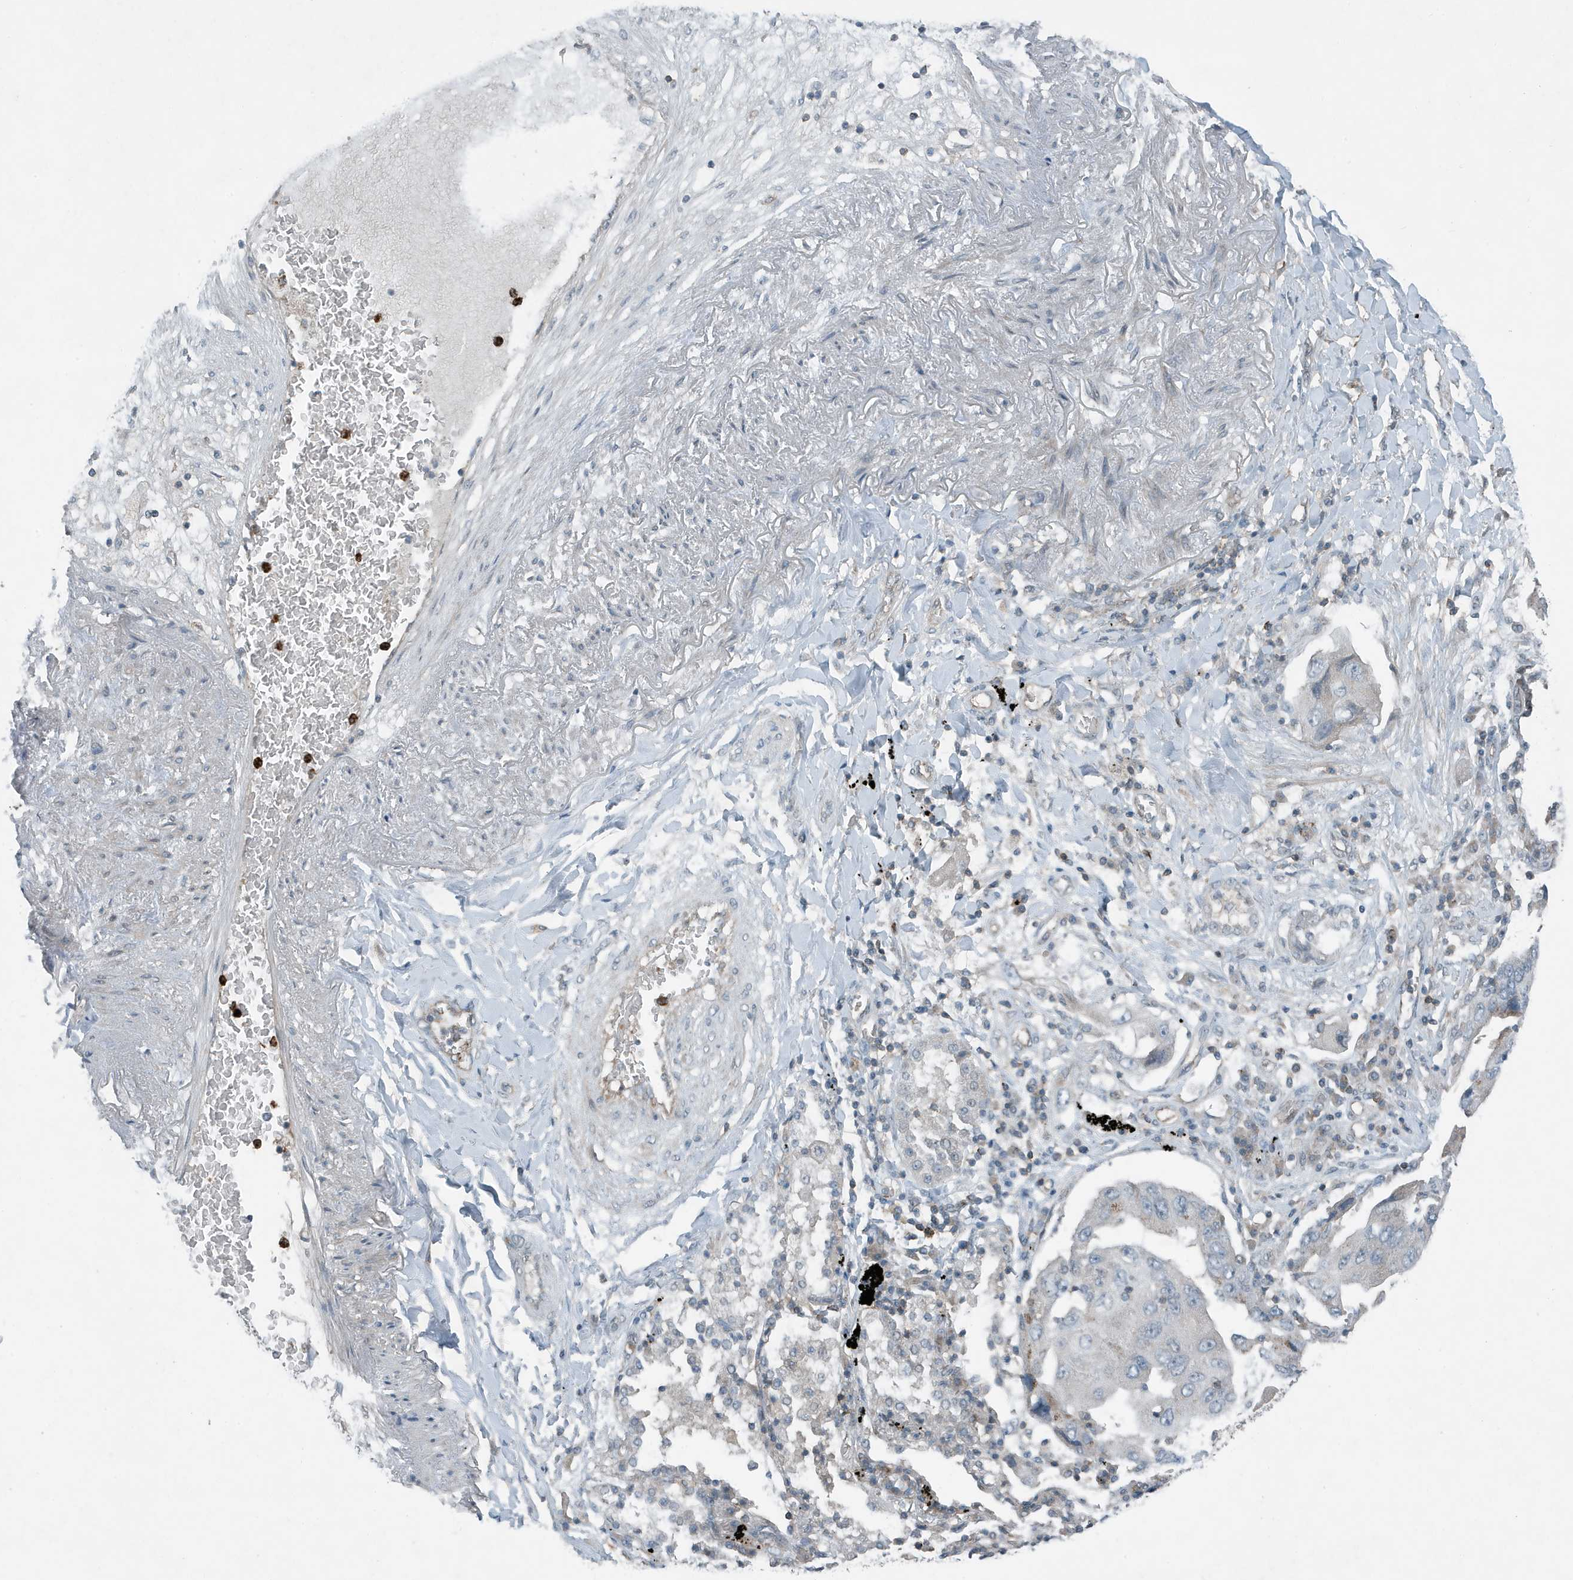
{"staining": {"intensity": "negative", "quantity": "none", "location": "none"}, "tissue": "lung cancer", "cell_type": "Tumor cells", "image_type": "cancer", "snomed": [{"axis": "morphology", "description": "Adenocarcinoma, NOS"}, {"axis": "topography", "description": "Lung"}], "caption": "A high-resolution micrograph shows immunohistochemistry staining of lung cancer, which displays no significant expression in tumor cells. The staining is performed using DAB (3,3'-diaminobenzidine) brown chromogen with nuclei counter-stained in using hematoxylin.", "gene": "DAPP1", "patient": {"sex": "female", "age": 65}}